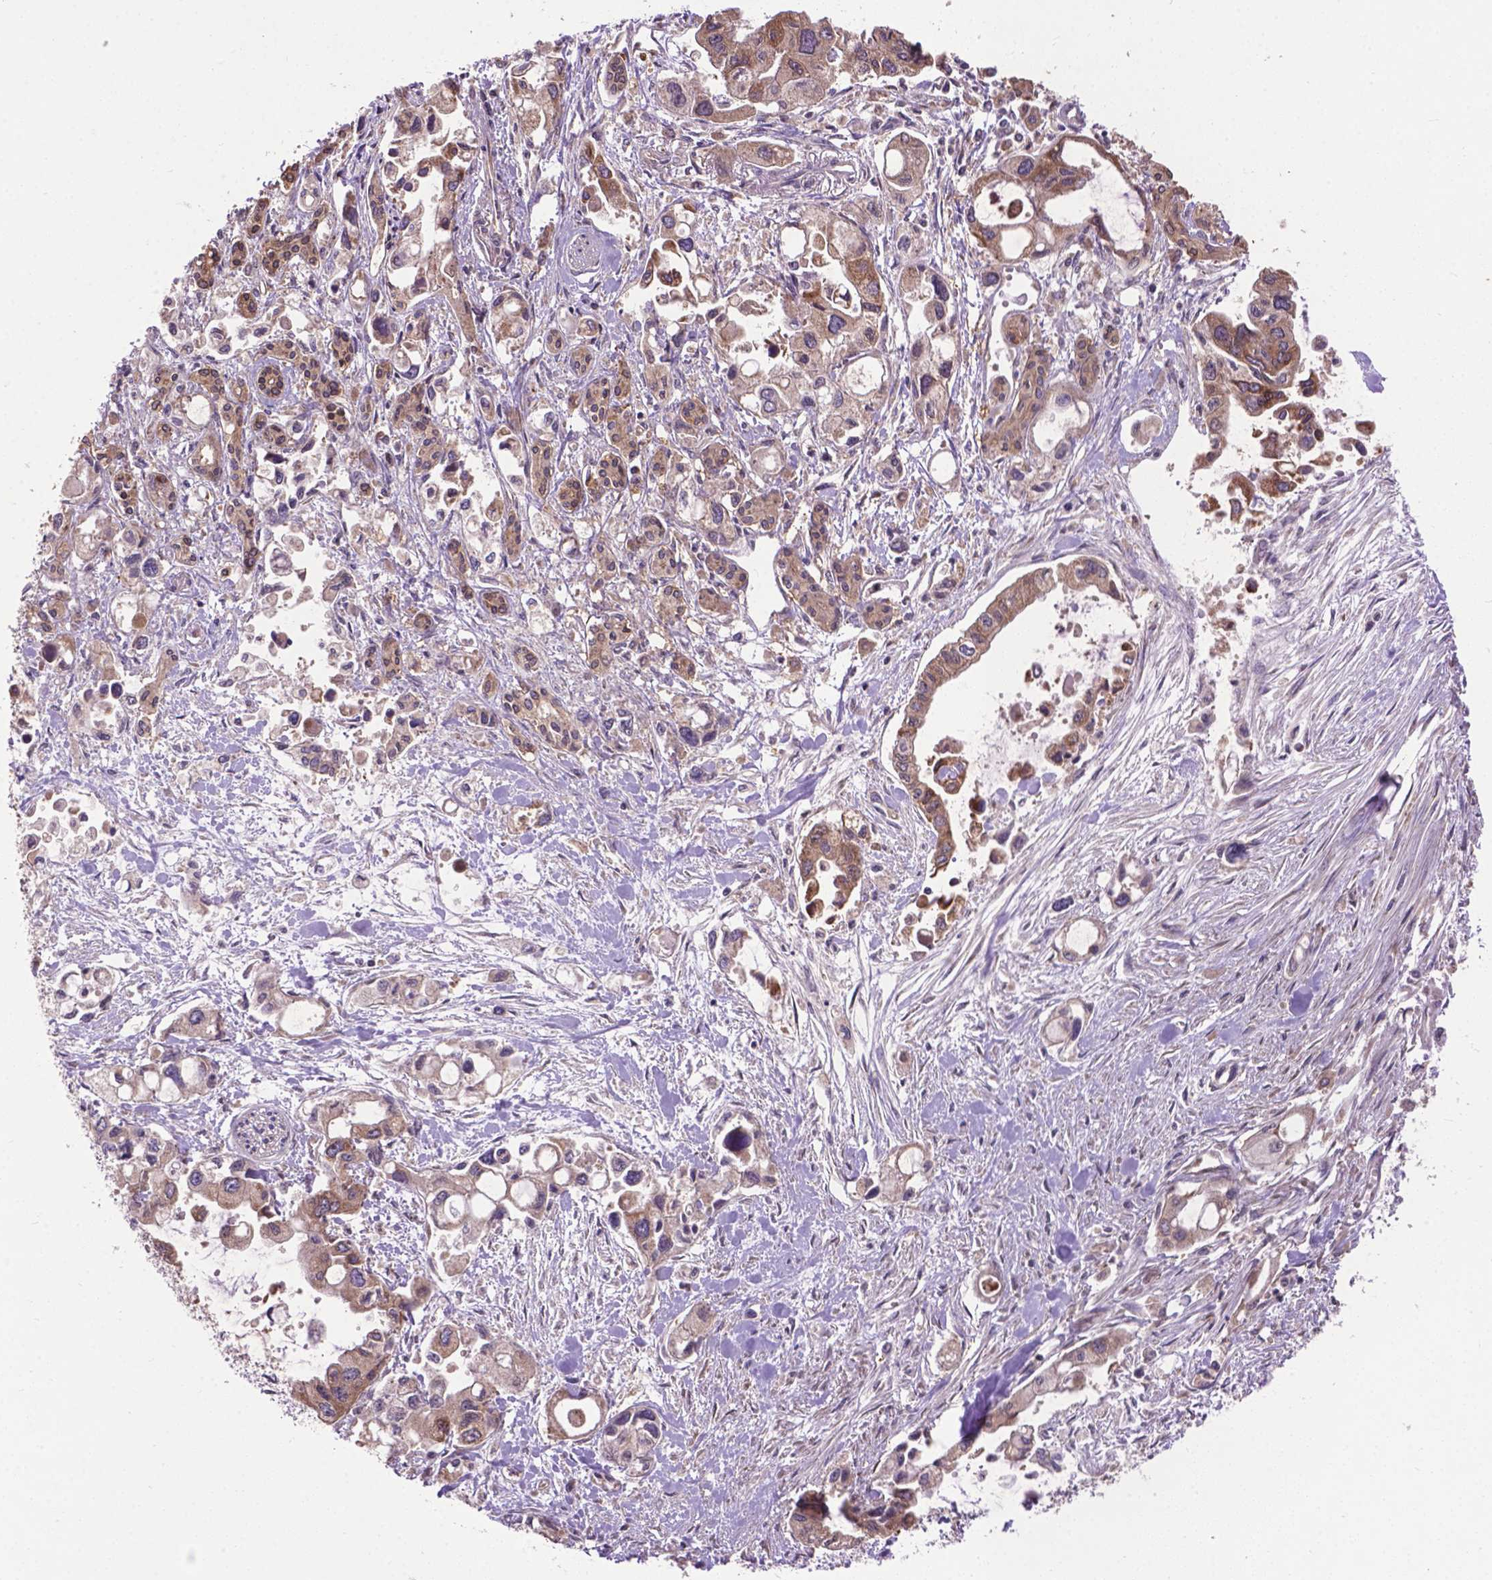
{"staining": {"intensity": "moderate", "quantity": ">75%", "location": "cytoplasmic/membranous"}, "tissue": "pancreatic cancer", "cell_type": "Tumor cells", "image_type": "cancer", "snomed": [{"axis": "morphology", "description": "Adenocarcinoma, NOS"}, {"axis": "topography", "description": "Pancreas"}], "caption": "The photomicrograph displays staining of pancreatic cancer, revealing moderate cytoplasmic/membranous protein expression (brown color) within tumor cells.", "gene": "ZNF616", "patient": {"sex": "female", "age": 61}}